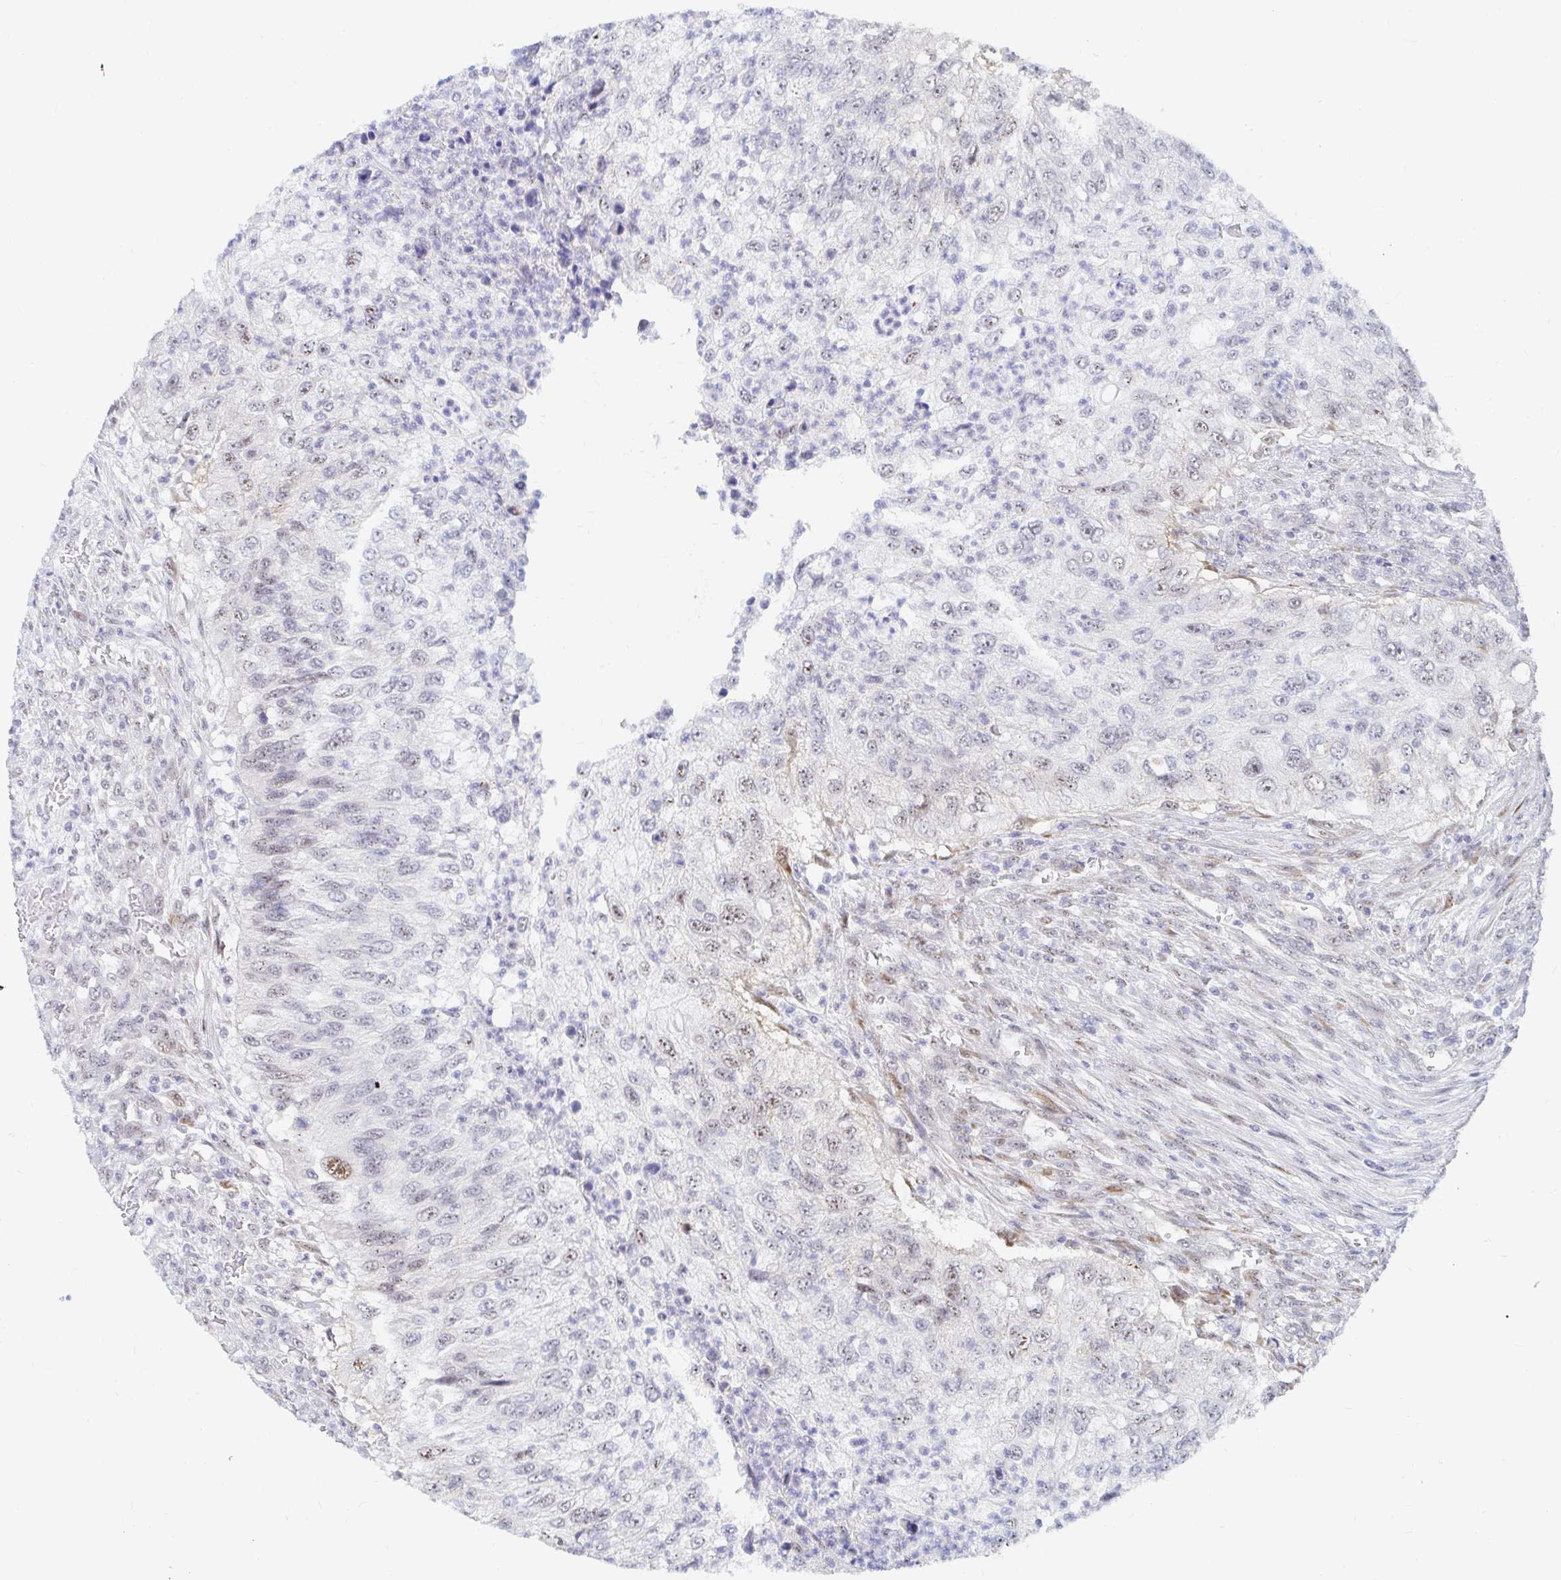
{"staining": {"intensity": "weak", "quantity": "<25%", "location": "nuclear"}, "tissue": "urothelial cancer", "cell_type": "Tumor cells", "image_type": "cancer", "snomed": [{"axis": "morphology", "description": "Urothelial carcinoma, High grade"}, {"axis": "topography", "description": "Urinary bladder"}], "caption": "This histopathology image is of urothelial cancer stained with immunohistochemistry (IHC) to label a protein in brown with the nuclei are counter-stained blue. There is no staining in tumor cells. (Brightfield microscopy of DAB (3,3'-diaminobenzidine) immunohistochemistry (IHC) at high magnification).", "gene": "COL28A1", "patient": {"sex": "female", "age": 60}}